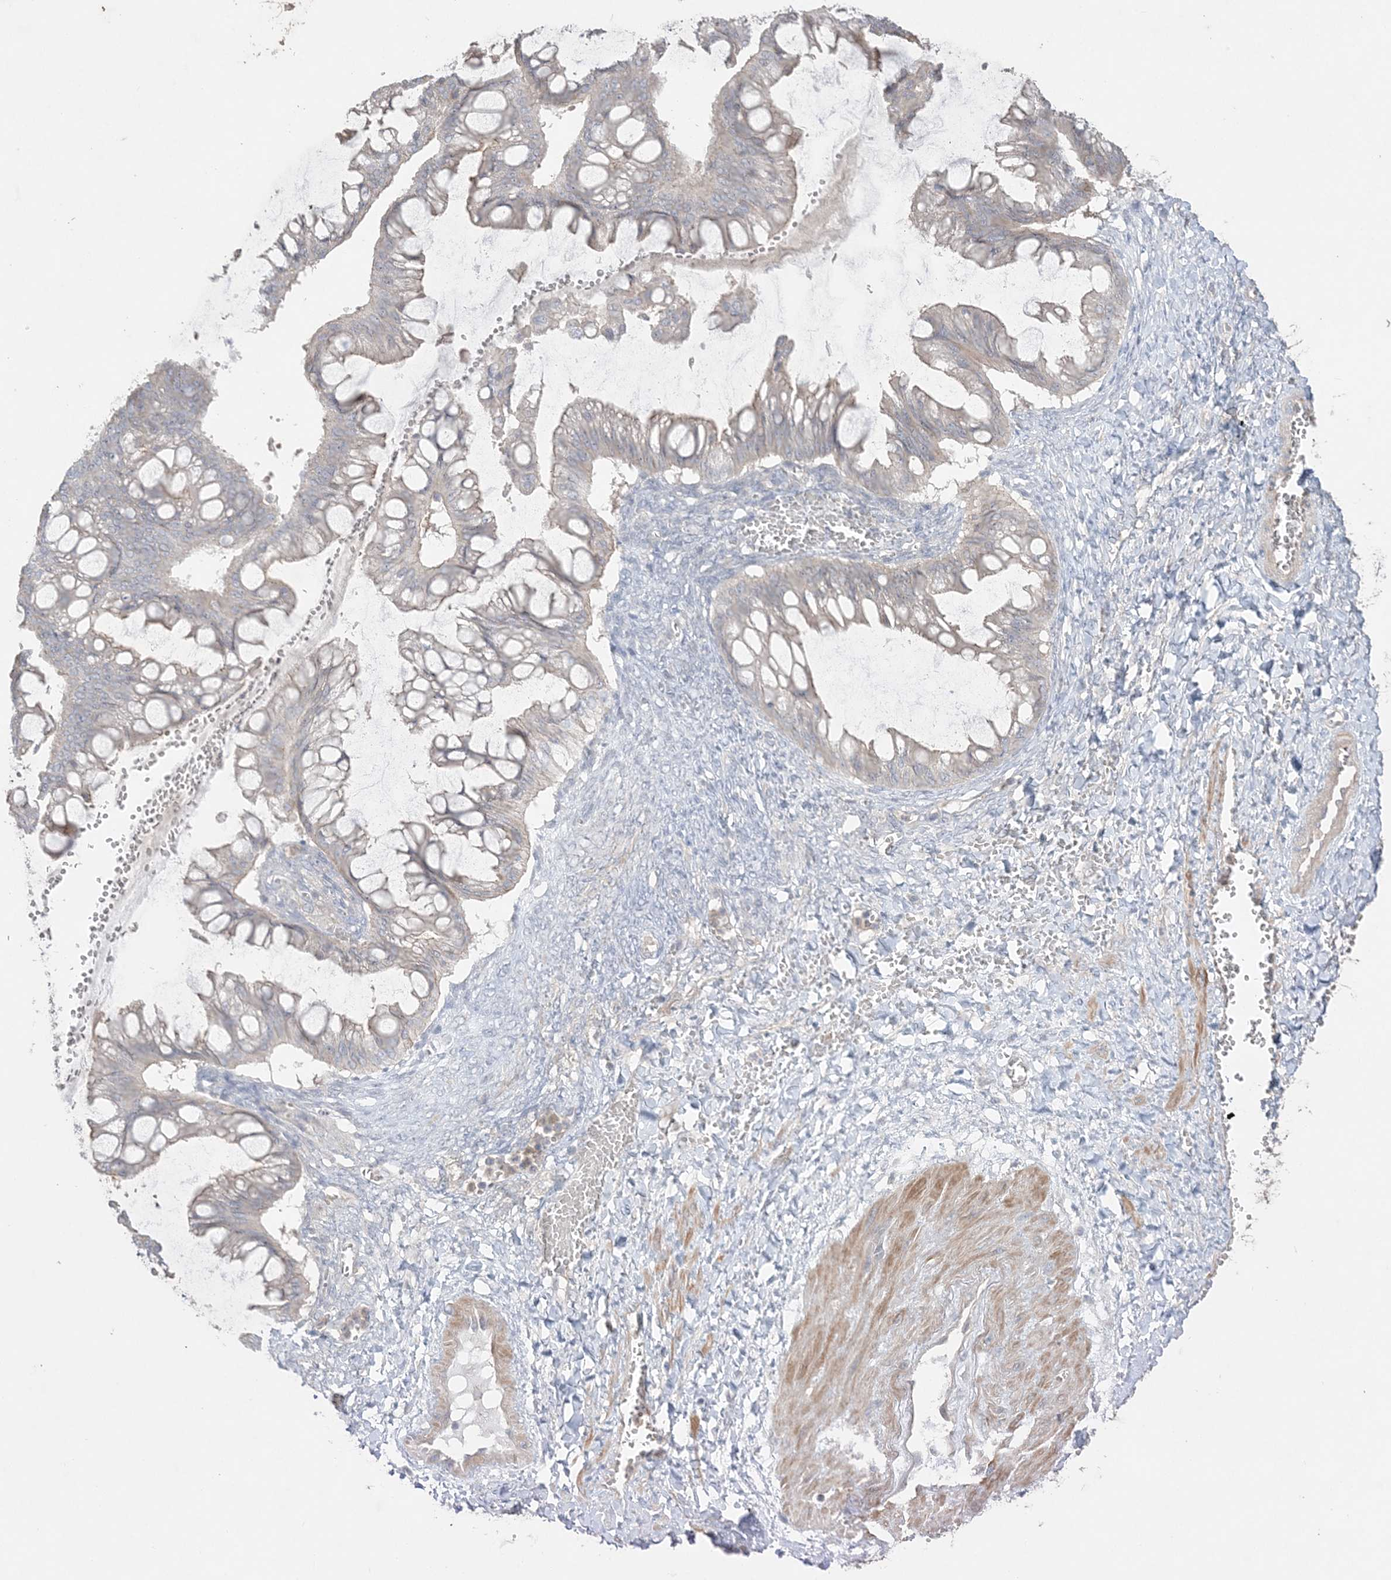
{"staining": {"intensity": "negative", "quantity": "none", "location": "none"}, "tissue": "ovarian cancer", "cell_type": "Tumor cells", "image_type": "cancer", "snomed": [{"axis": "morphology", "description": "Cystadenocarcinoma, mucinous, NOS"}, {"axis": "topography", "description": "Ovary"}], "caption": "This is a histopathology image of IHC staining of ovarian cancer, which shows no expression in tumor cells. (DAB (3,3'-diaminobenzidine) immunohistochemistry (IHC) with hematoxylin counter stain).", "gene": "SH3BP4", "patient": {"sex": "female", "age": 73}}